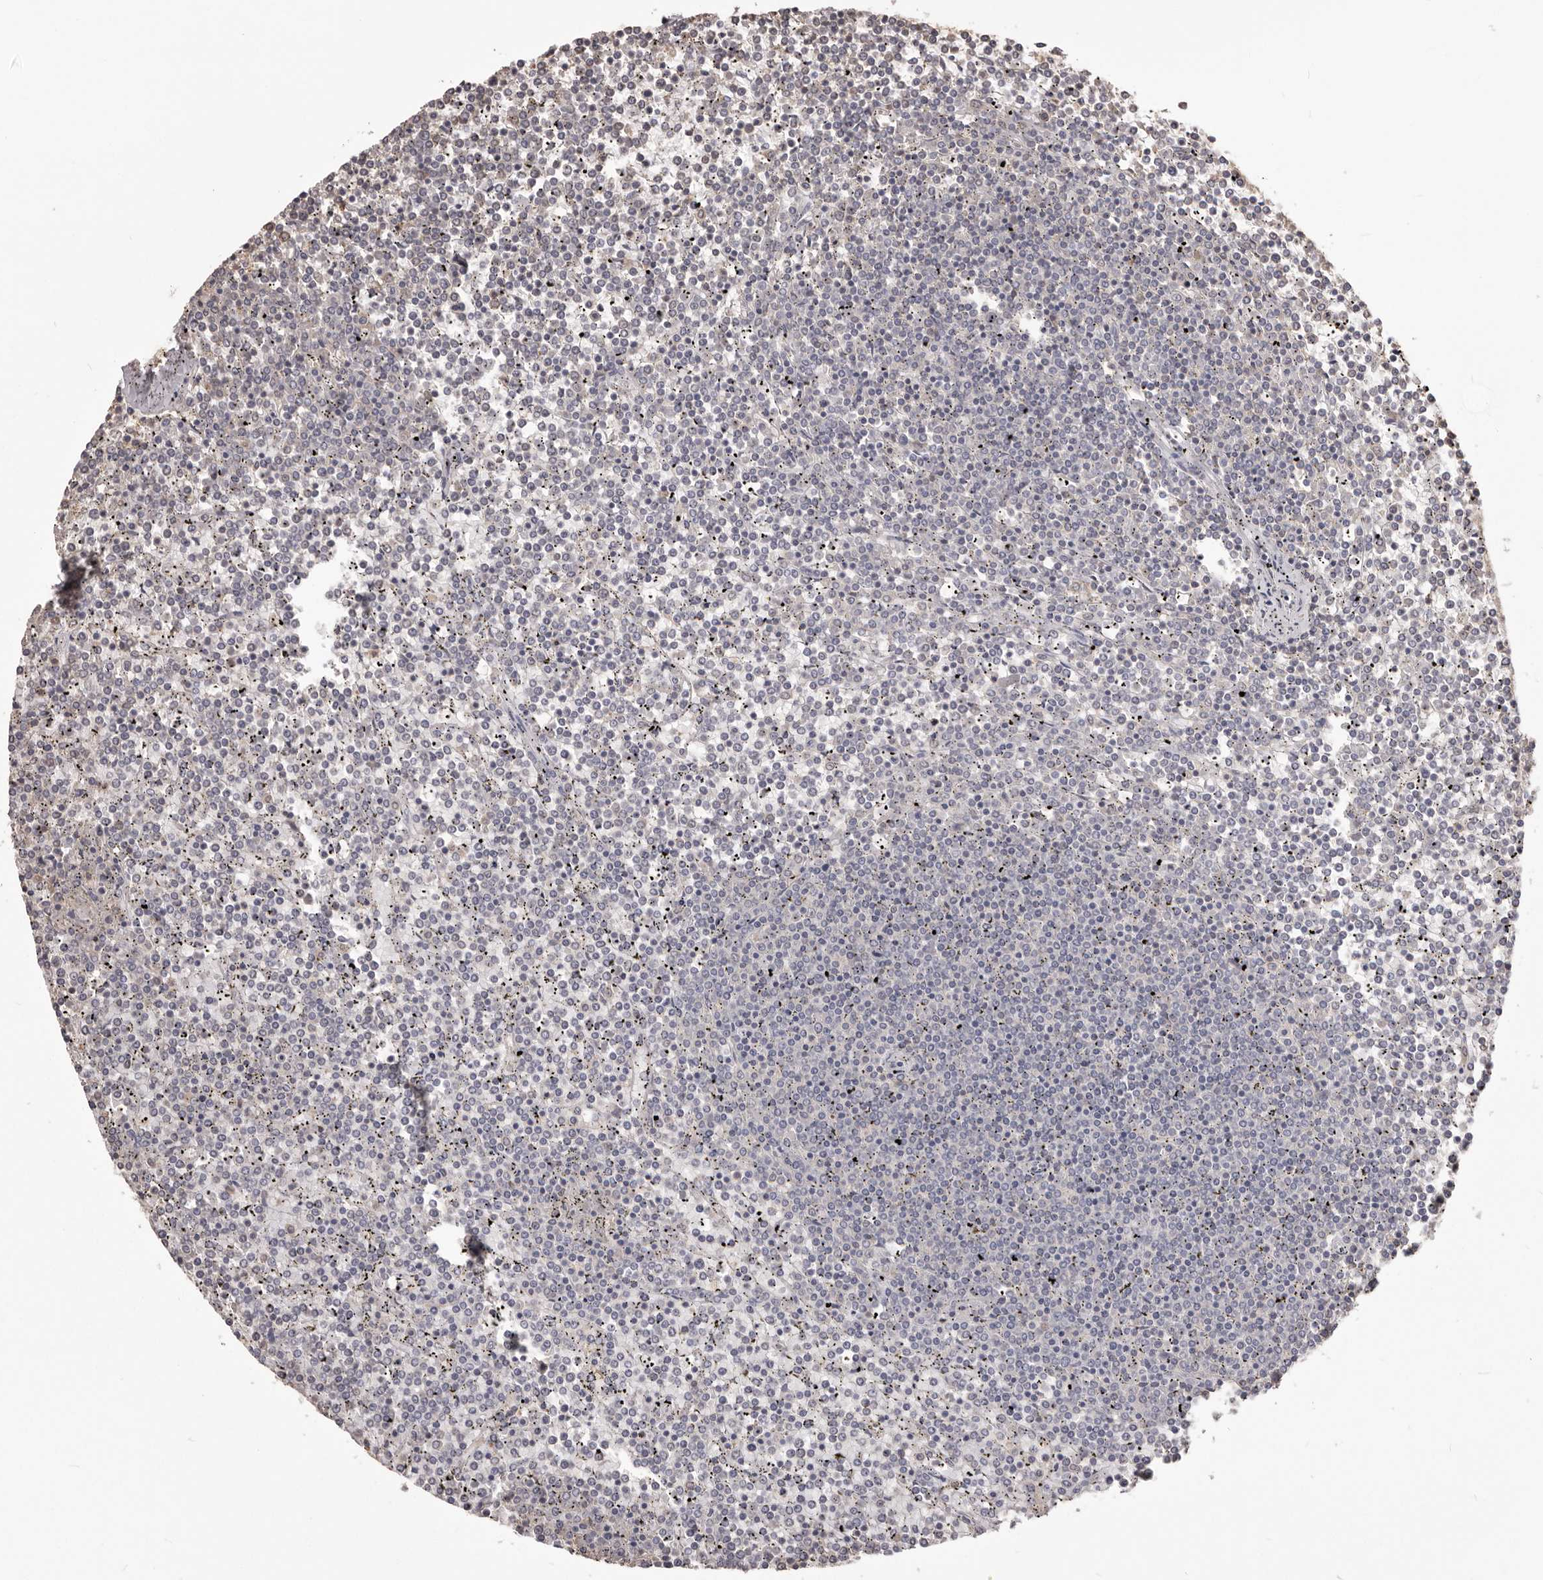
{"staining": {"intensity": "negative", "quantity": "none", "location": "none"}, "tissue": "lymphoma", "cell_type": "Tumor cells", "image_type": "cancer", "snomed": [{"axis": "morphology", "description": "Malignant lymphoma, non-Hodgkin's type, Low grade"}, {"axis": "topography", "description": "Spleen"}], "caption": "There is no significant positivity in tumor cells of lymphoma. Brightfield microscopy of IHC stained with DAB (brown) and hematoxylin (blue), captured at high magnification.", "gene": "PKM", "patient": {"sex": "female", "age": 19}}